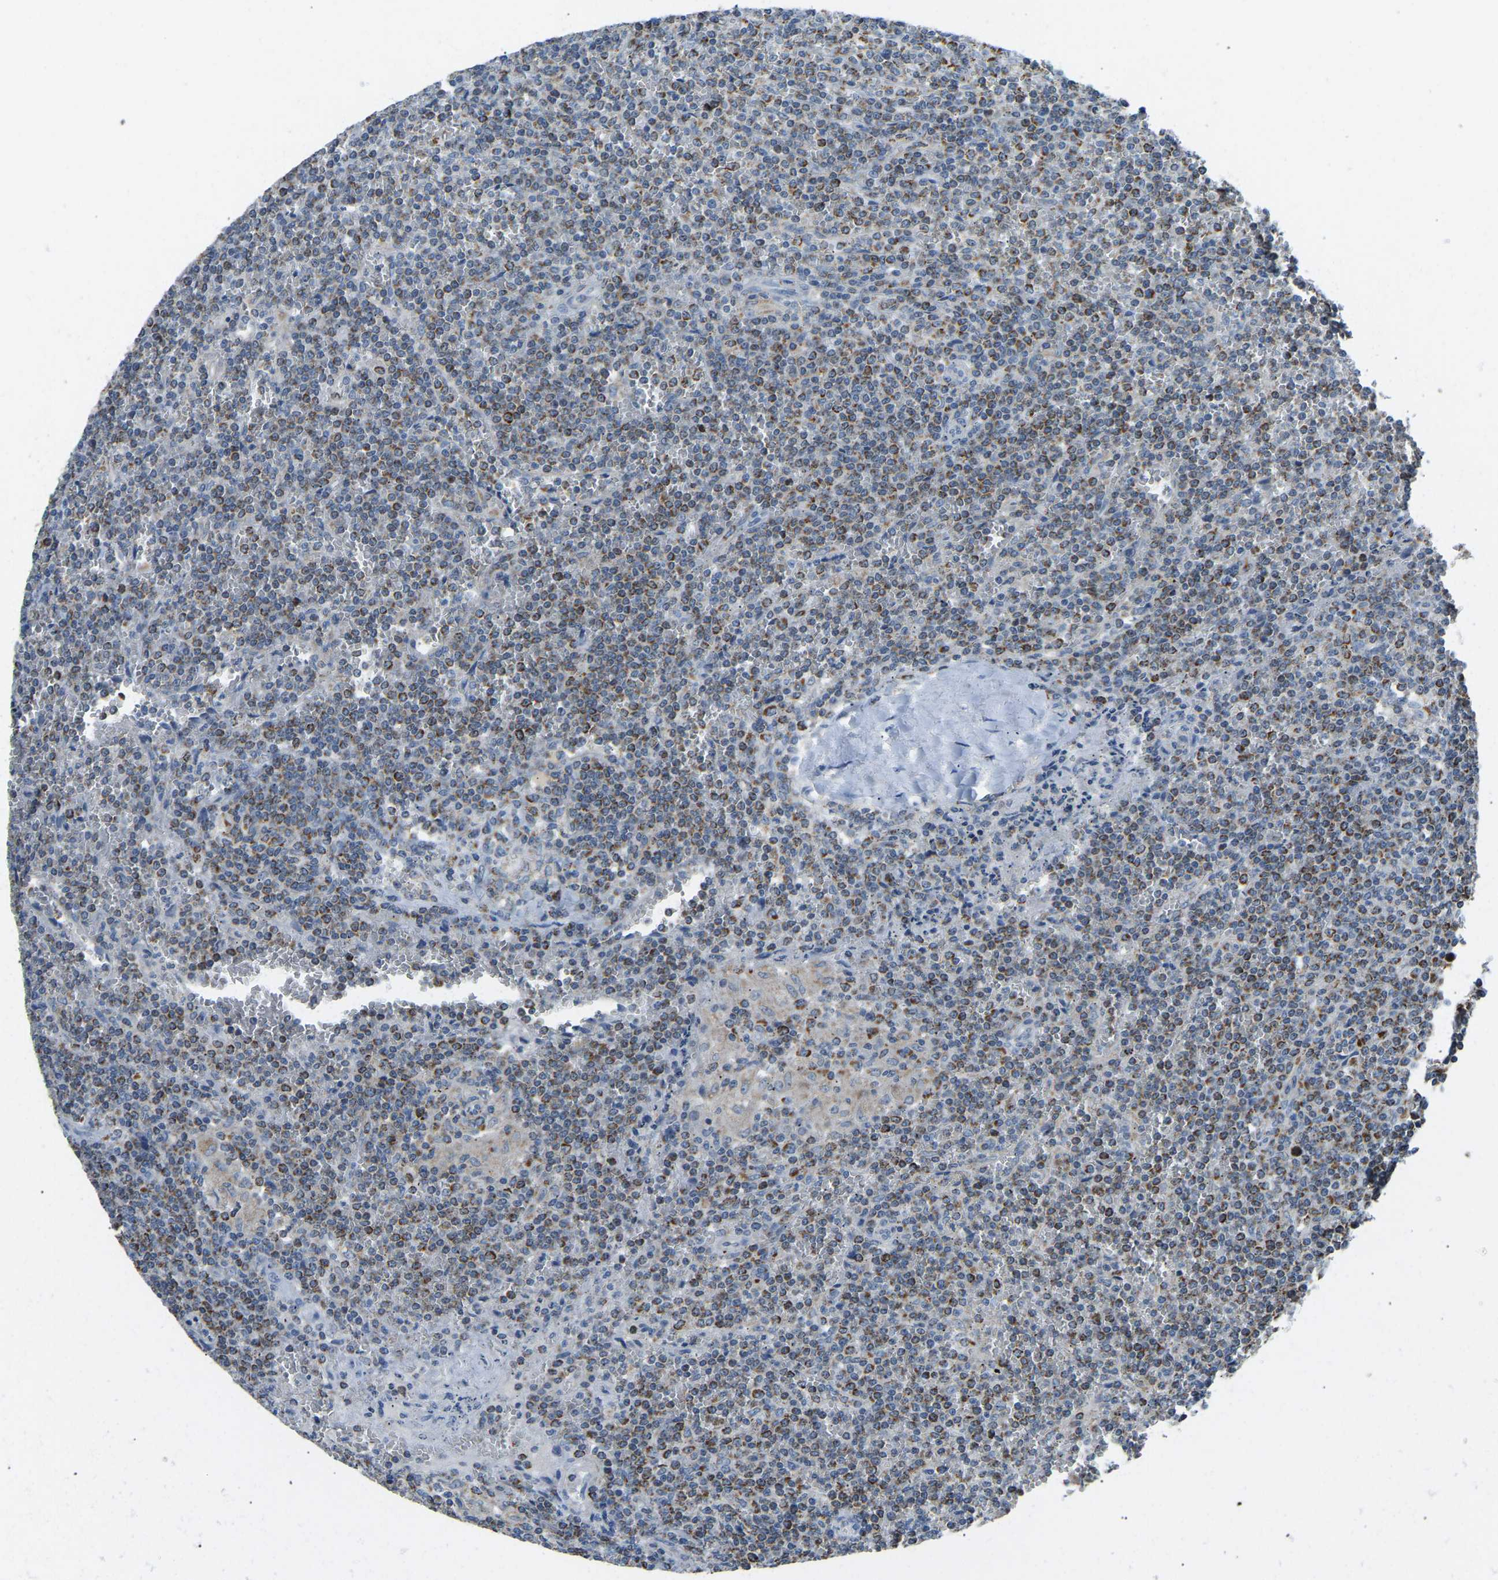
{"staining": {"intensity": "moderate", "quantity": "25%-75%", "location": "cytoplasmic/membranous"}, "tissue": "lymphoma", "cell_type": "Tumor cells", "image_type": "cancer", "snomed": [{"axis": "morphology", "description": "Malignant lymphoma, non-Hodgkin's type, Low grade"}, {"axis": "topography", "description": "Spleen"}], "caption": "IHC histopathology image of neoplastic tissue: human malignant lymphoma, non-Hodgkin's type (low-grade) stained using immunohistochemistry (IHC) demonstrates medium levels of moderate protein expression localized specifically in the cytoplasmic/membranous of tumor cells, appearing as a cytoplasmic/membranous brown color.", "gene": "ZNF200", "patient": {"sex": "female", "age": 19}}